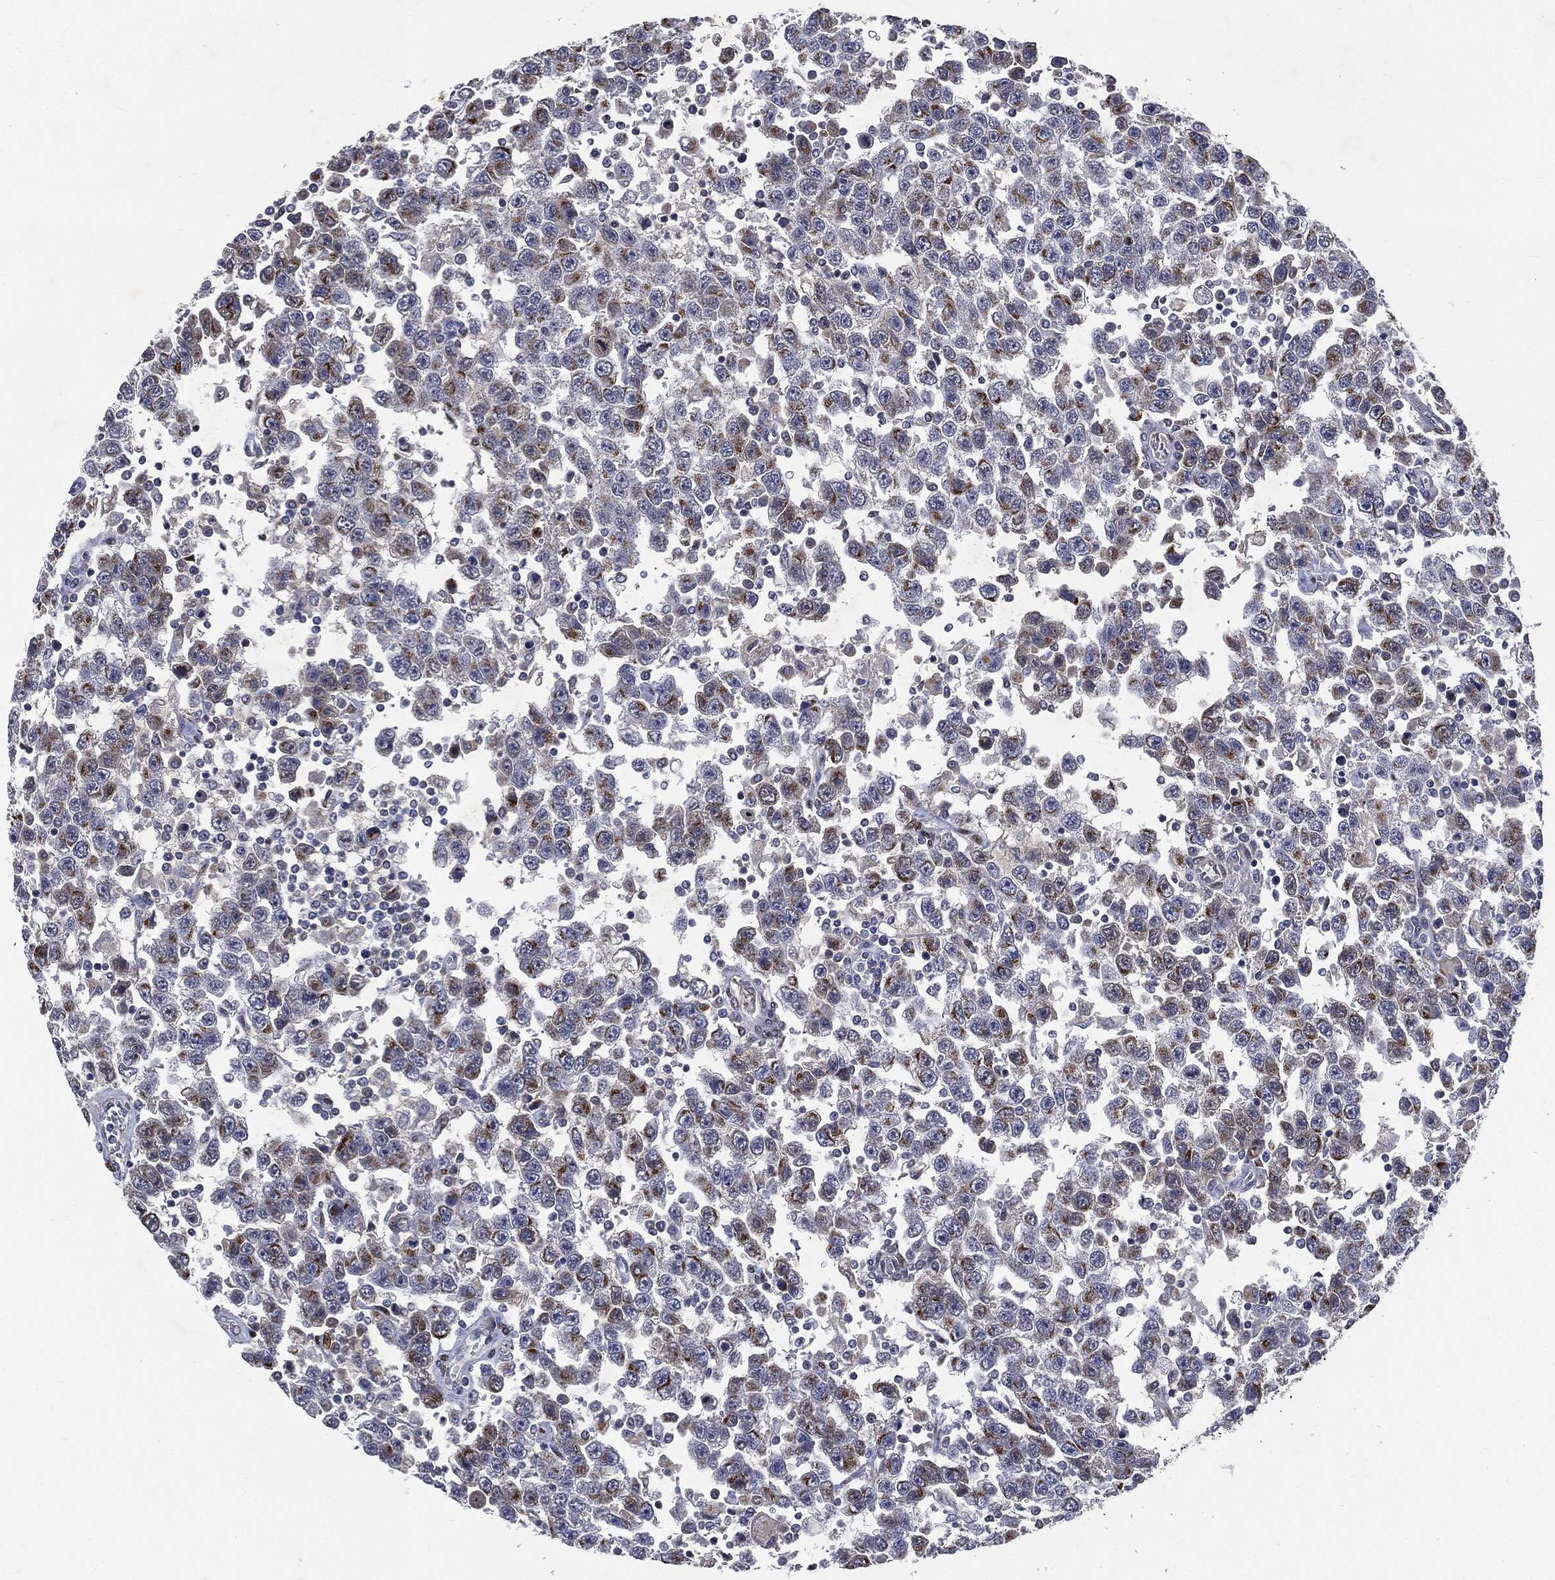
{"staining": {"intensity": "moderate", "quantity": "<25%", "location": "cytoplasmic/membranous"}, "tissue": "testis cancer", "cell_type": "Tumor cells", "image_type": "cancer", "snomed": [{"axis": "morphology", "description": "Seminoma, NOS"}, {"axis": "topography", "description": "Testis"}], "caption": "A brown stain labels moderate cytoplasmic/membranous staining of a protein in testis cancer tumor cells. (brown staining indicates protein expression, while blue staining denotes nuclei).", "gene": "CASD1", "patient": {"sex": "male", "age": 41}}